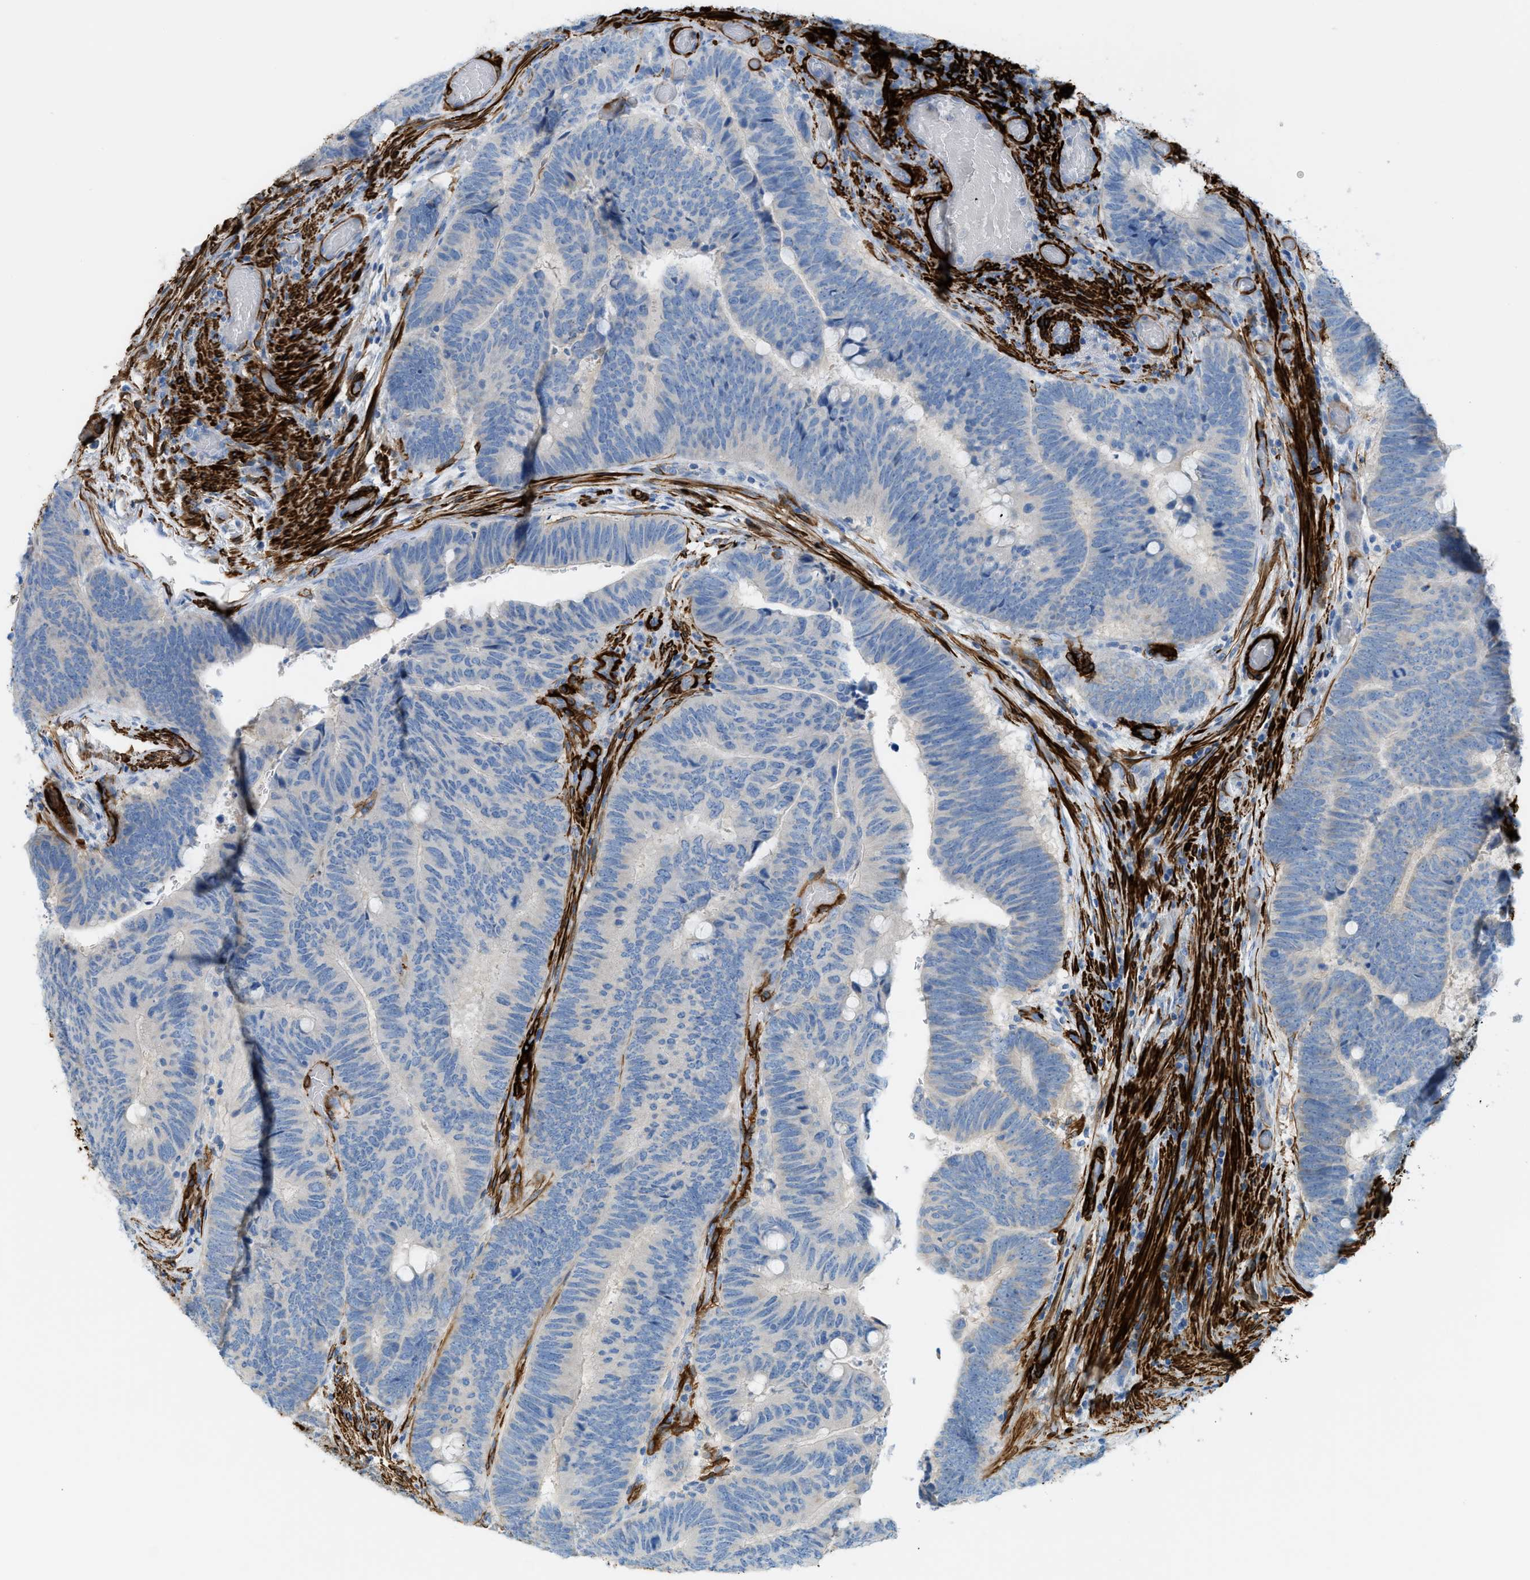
{"staining": {"intensity": "negative", "quantity": "none", "location": "none"}, "tissue": "colorectal cancer", "cell_type": "Tumor cells", "image_type": "cancer", "snomed": [{"axis": "morphology", "description": "Normal tissue, NOS"}, {"axis": "morphology", "description": "Adenocarcinoma, NOS"}, {"axis": "topography", "description": "Rectum"}], "caption": "An immunohistochemistry photomicrograph of colorectal cancer is shown. There is no staining in tumor cells of colorectal cancer.", "gene": "MYH11", "patient": {"sex": "male", "age": 92}}